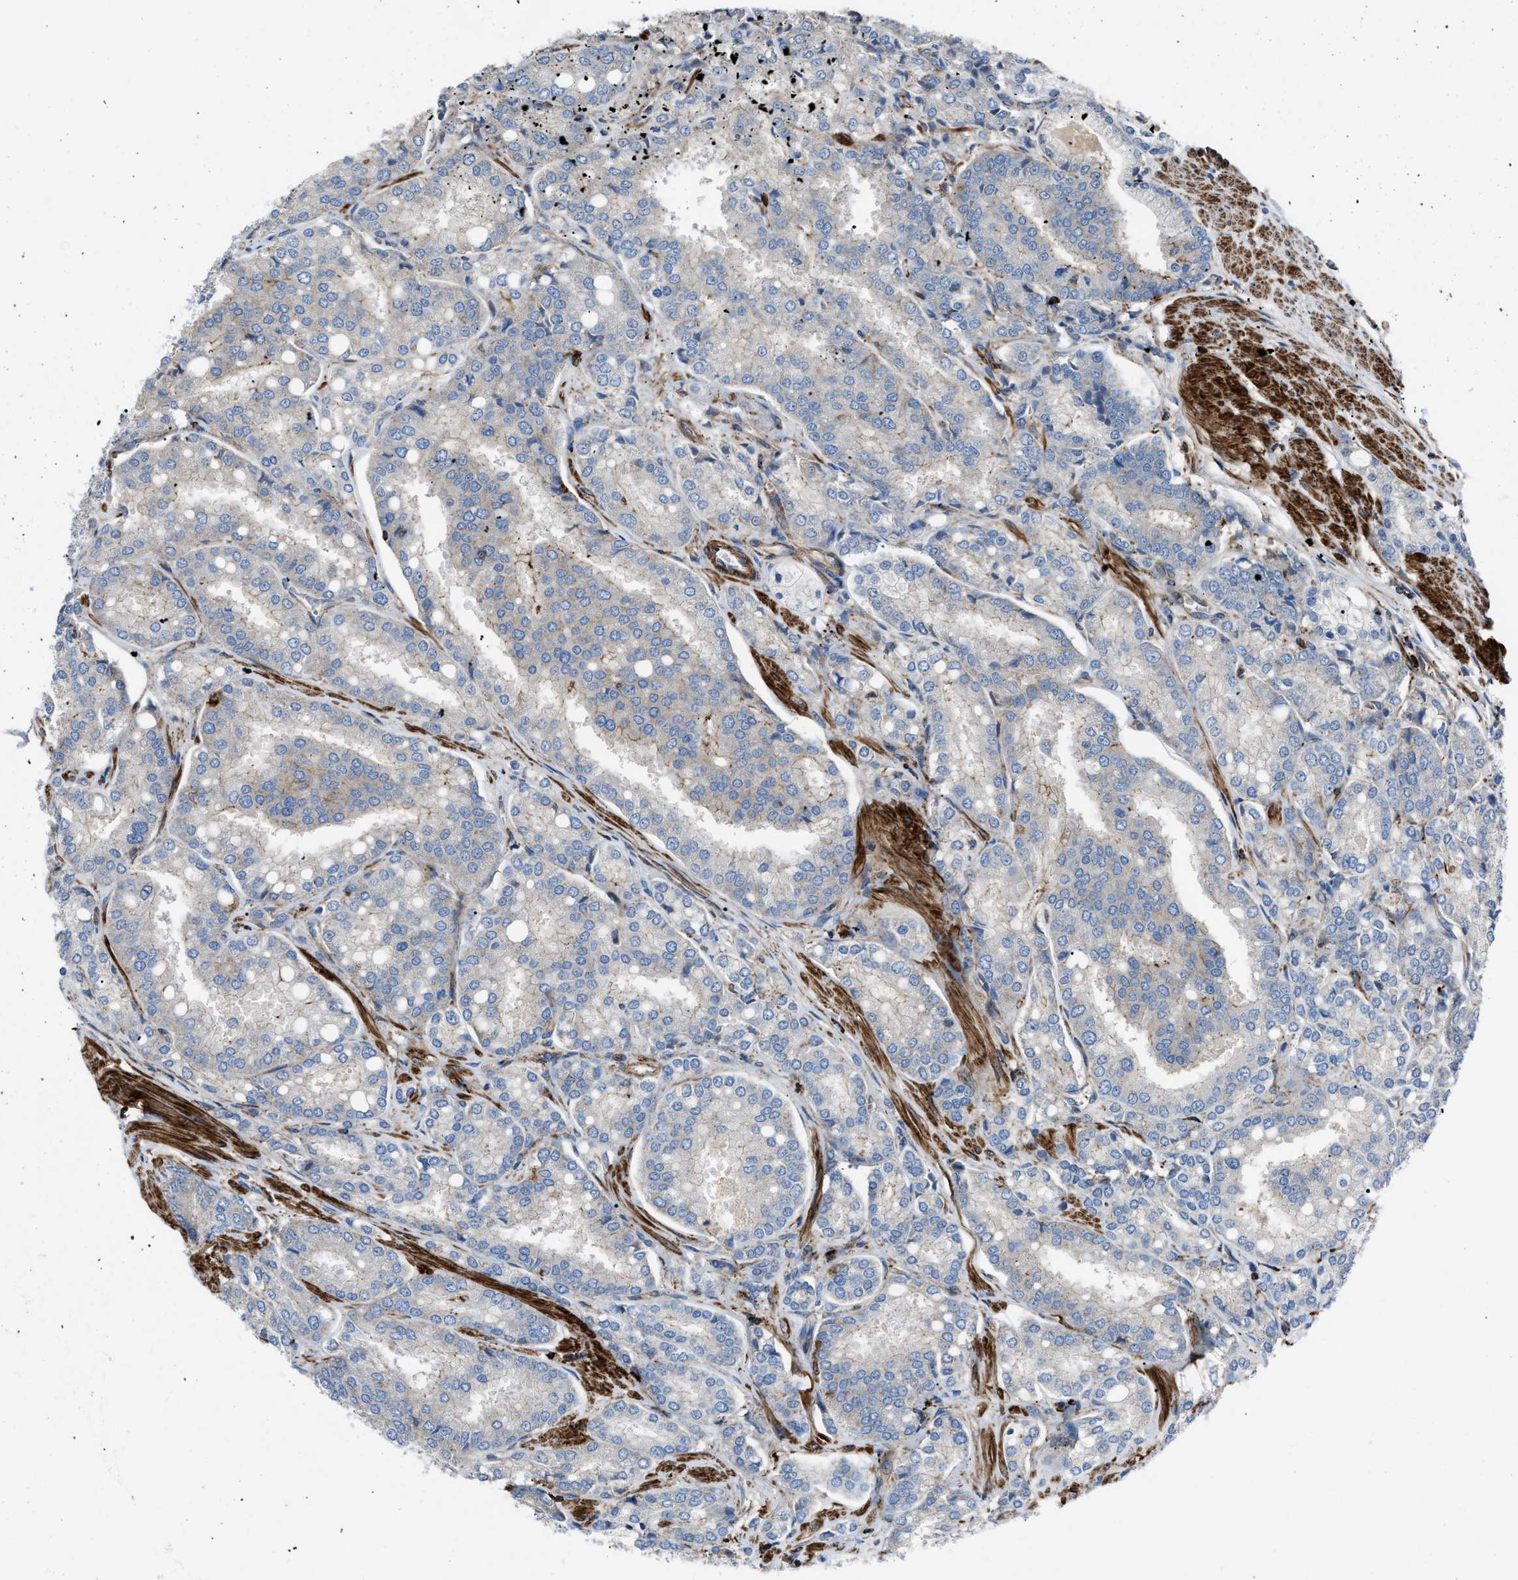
{"staining": {"intensity": "weak", "quantity": "<25%", "location": "cytoplasmic/membranous"}, "tissue": "prostate cancer", "cell_type": "Tumor cells", "image_type": "cancer", "snomed": [{"axis": "morphology", "description": "Adenocarcinoma, High grade"}, {"axis": "topography", "description": "Prostate"}], "caption": "Prostate cancer stained for a protein using IHC exhibits no positivity tumor cells.", "gene": "AGPAT2", "patient": {"sex": "male", "age": 50}}